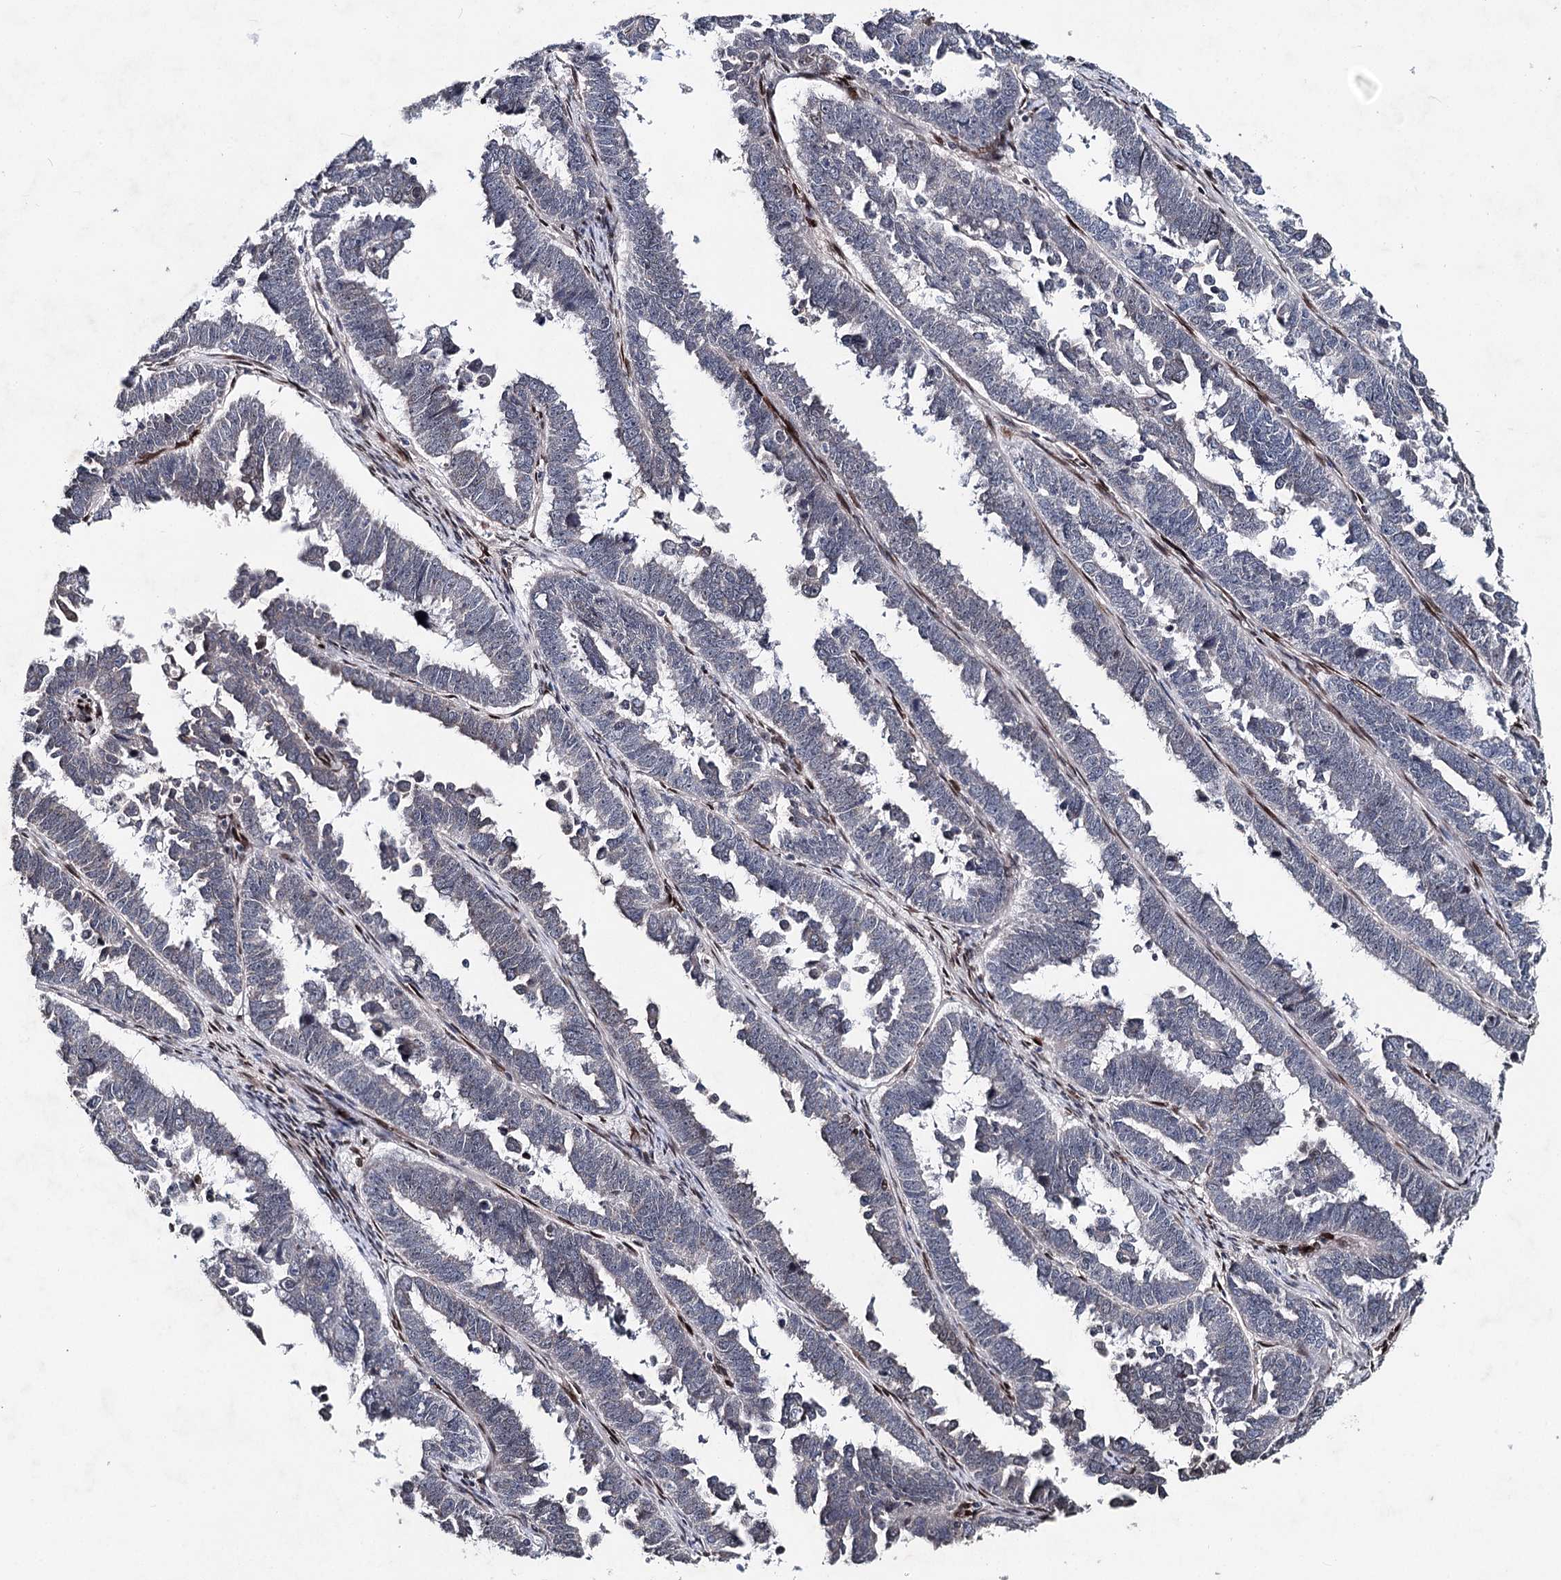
{"staining": {"intensity": "negative", "quantity": "none", "location": "none"}, "tissue": "endometrial cancer", "cell_type": "Tumor cells", "image_type": "cancer", "snomed": [{"axis": "morphology", "description": "Adenocarcinoma, NOS"}, {"axis": "topography", "description": "Endometrium"}], "caption": "Micrograph shows no significant protein staining in tumor cells of endometrial cancer.", "gene": "FRMD4A", "patient": {"sex": "female", "age": 75}}